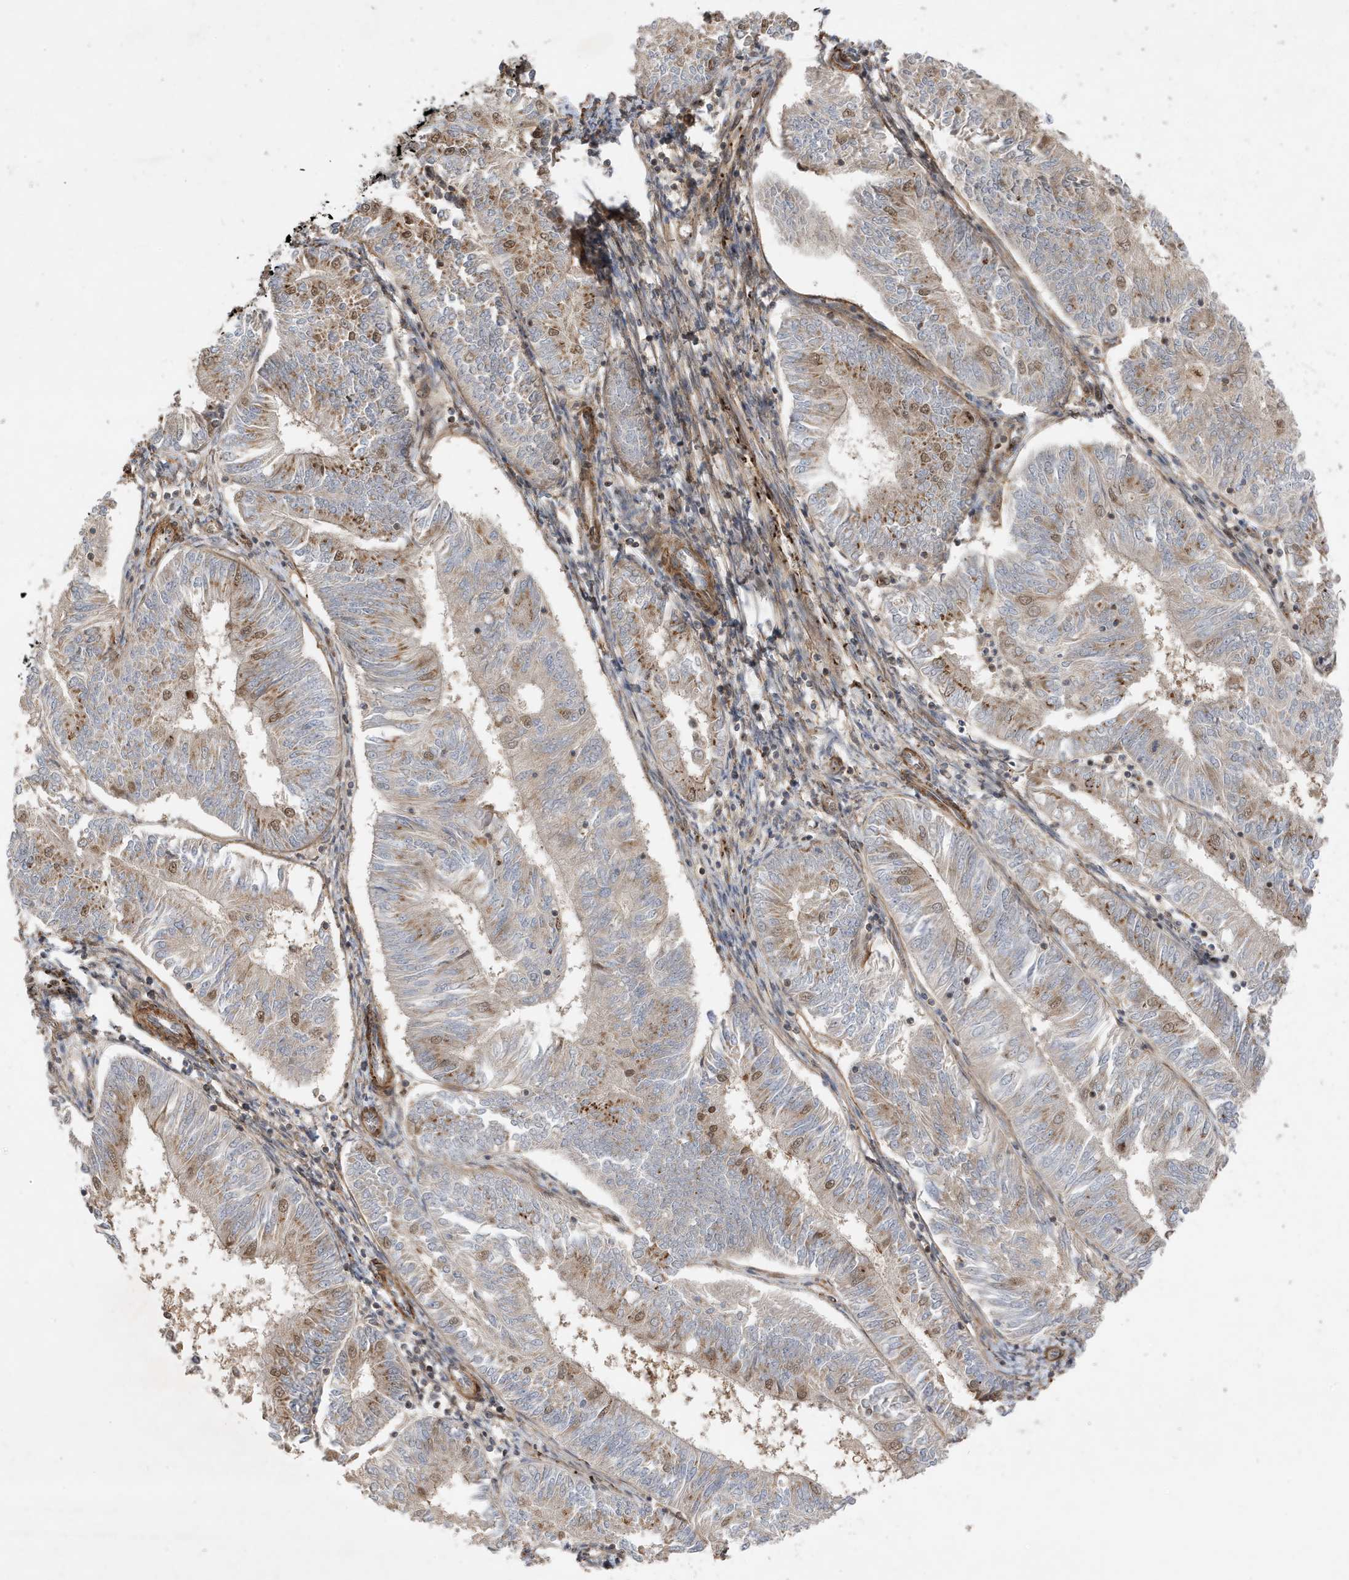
{"staining": {"intensity": "moderate", "quantity": "<25%", "location": "nuclear"}, "tissue": "endometrial cancer", "cell_type": "Tumor cells", "image_type": "cancer", "snomed": [{"axis": "morphology", "description": "Adenocarcinoma, NOS"}, {"axis": "topography", "description": "Endometrium"}], "caption": "The histopathology image shows a brown stain indicating the presence of a protein in the nuclear of tumor cells in endometrial cancer. (Brightfield microscopy of DAB IHC at high magnification).", "gene": "MAST3", "patient": {"sex": "female", "age": 58}}